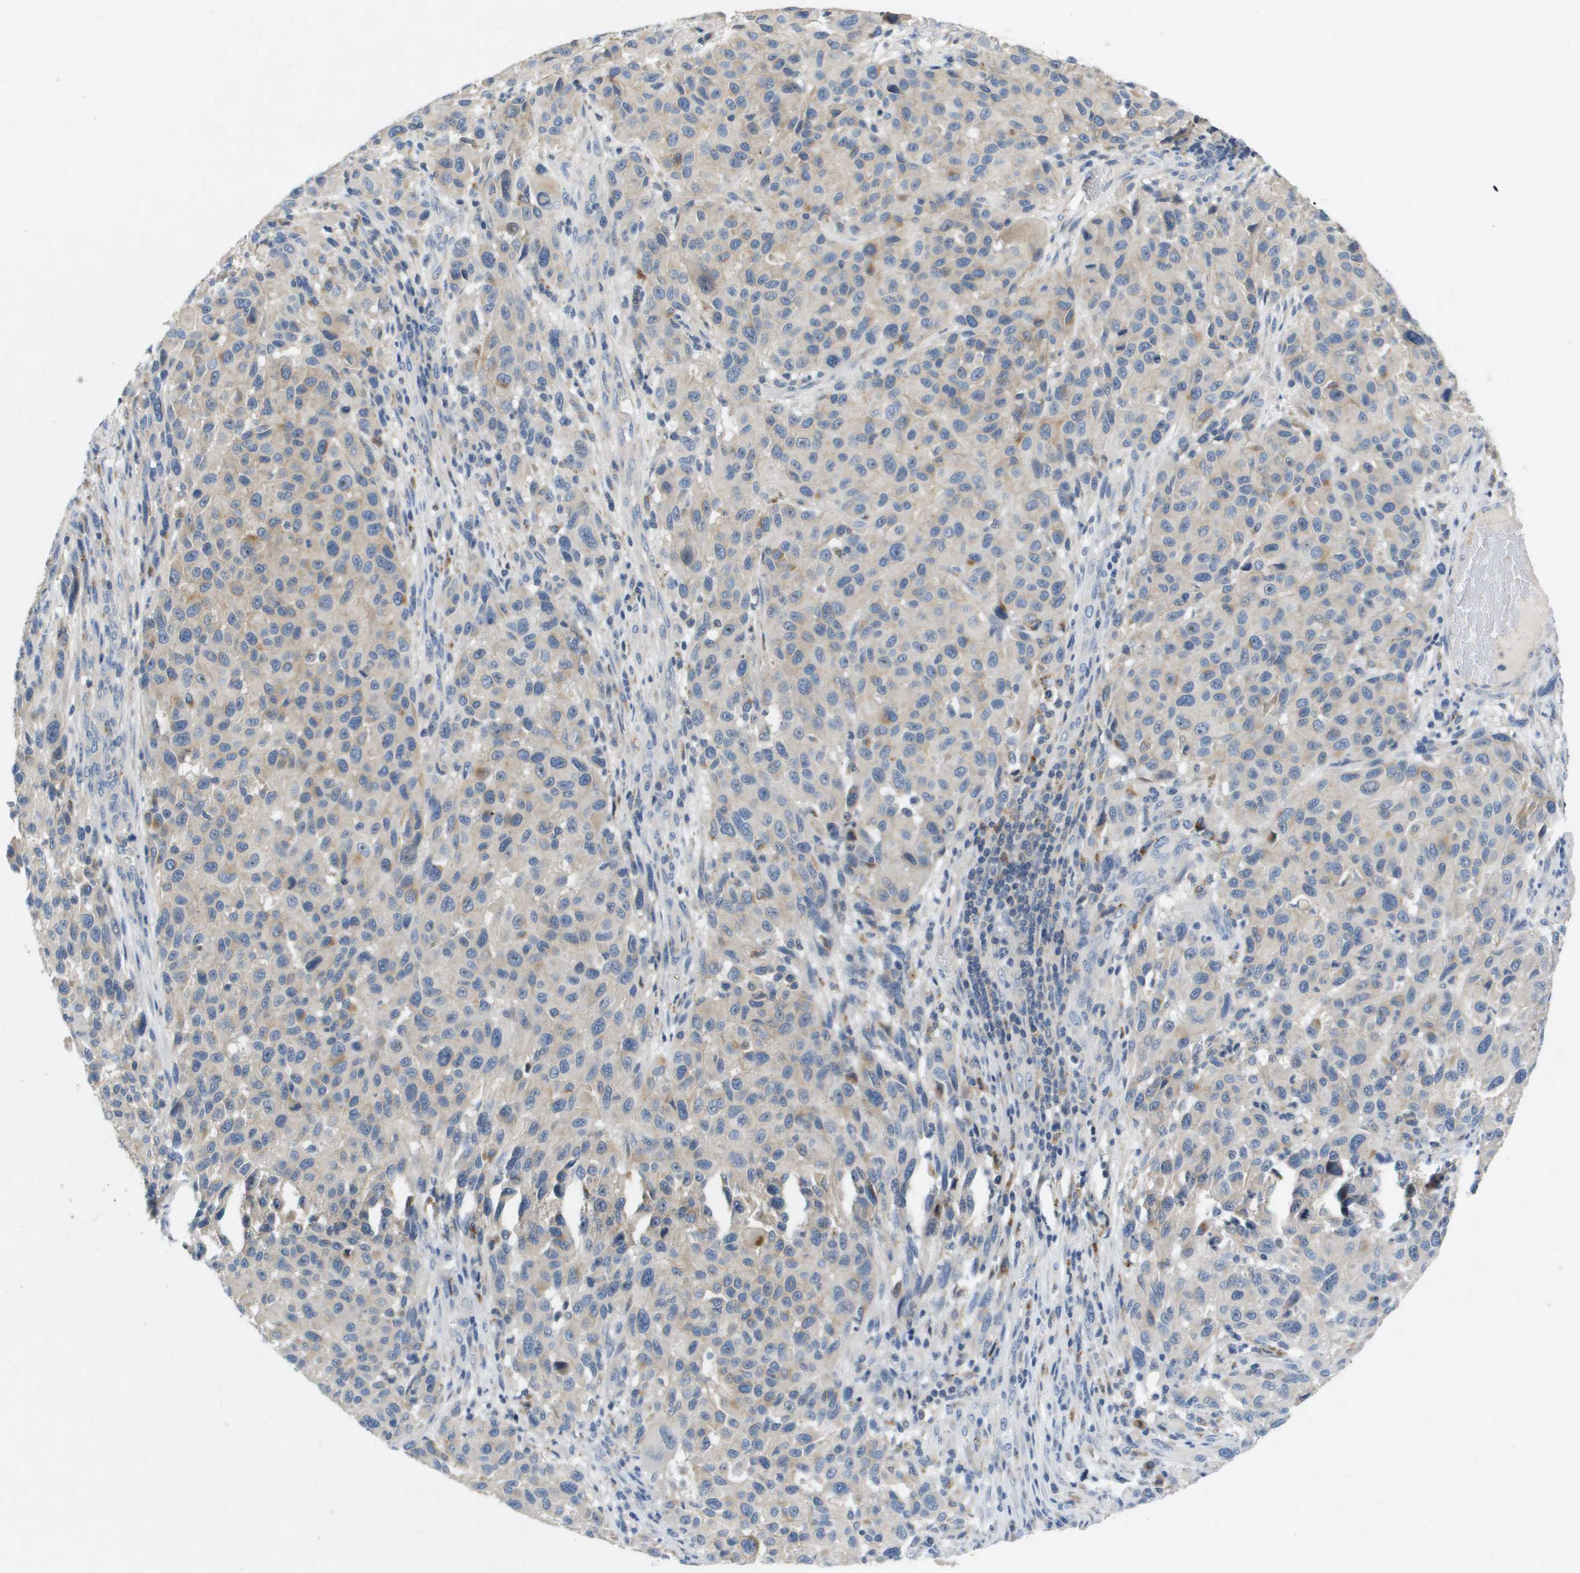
{"staining": {"intensity": "negative", "quantity": "none", "location": "none"}, "tissue": "melanoma", "cell_type": "Tumor cells", "image_type": "cancer", "snomed": [{"axis": "morphology", "description": "Malignant melanoma, Metastatic site"}, {"axis": "topography", "description": "Lymph node"}], "caption": "Human malignant melanoma (metastatic site) stained for a protein using immunohistochemistry reveals no positivity in tumor cells.", "gene": "B3GNT5", "patient": {"sex": "male", "age": 61}}